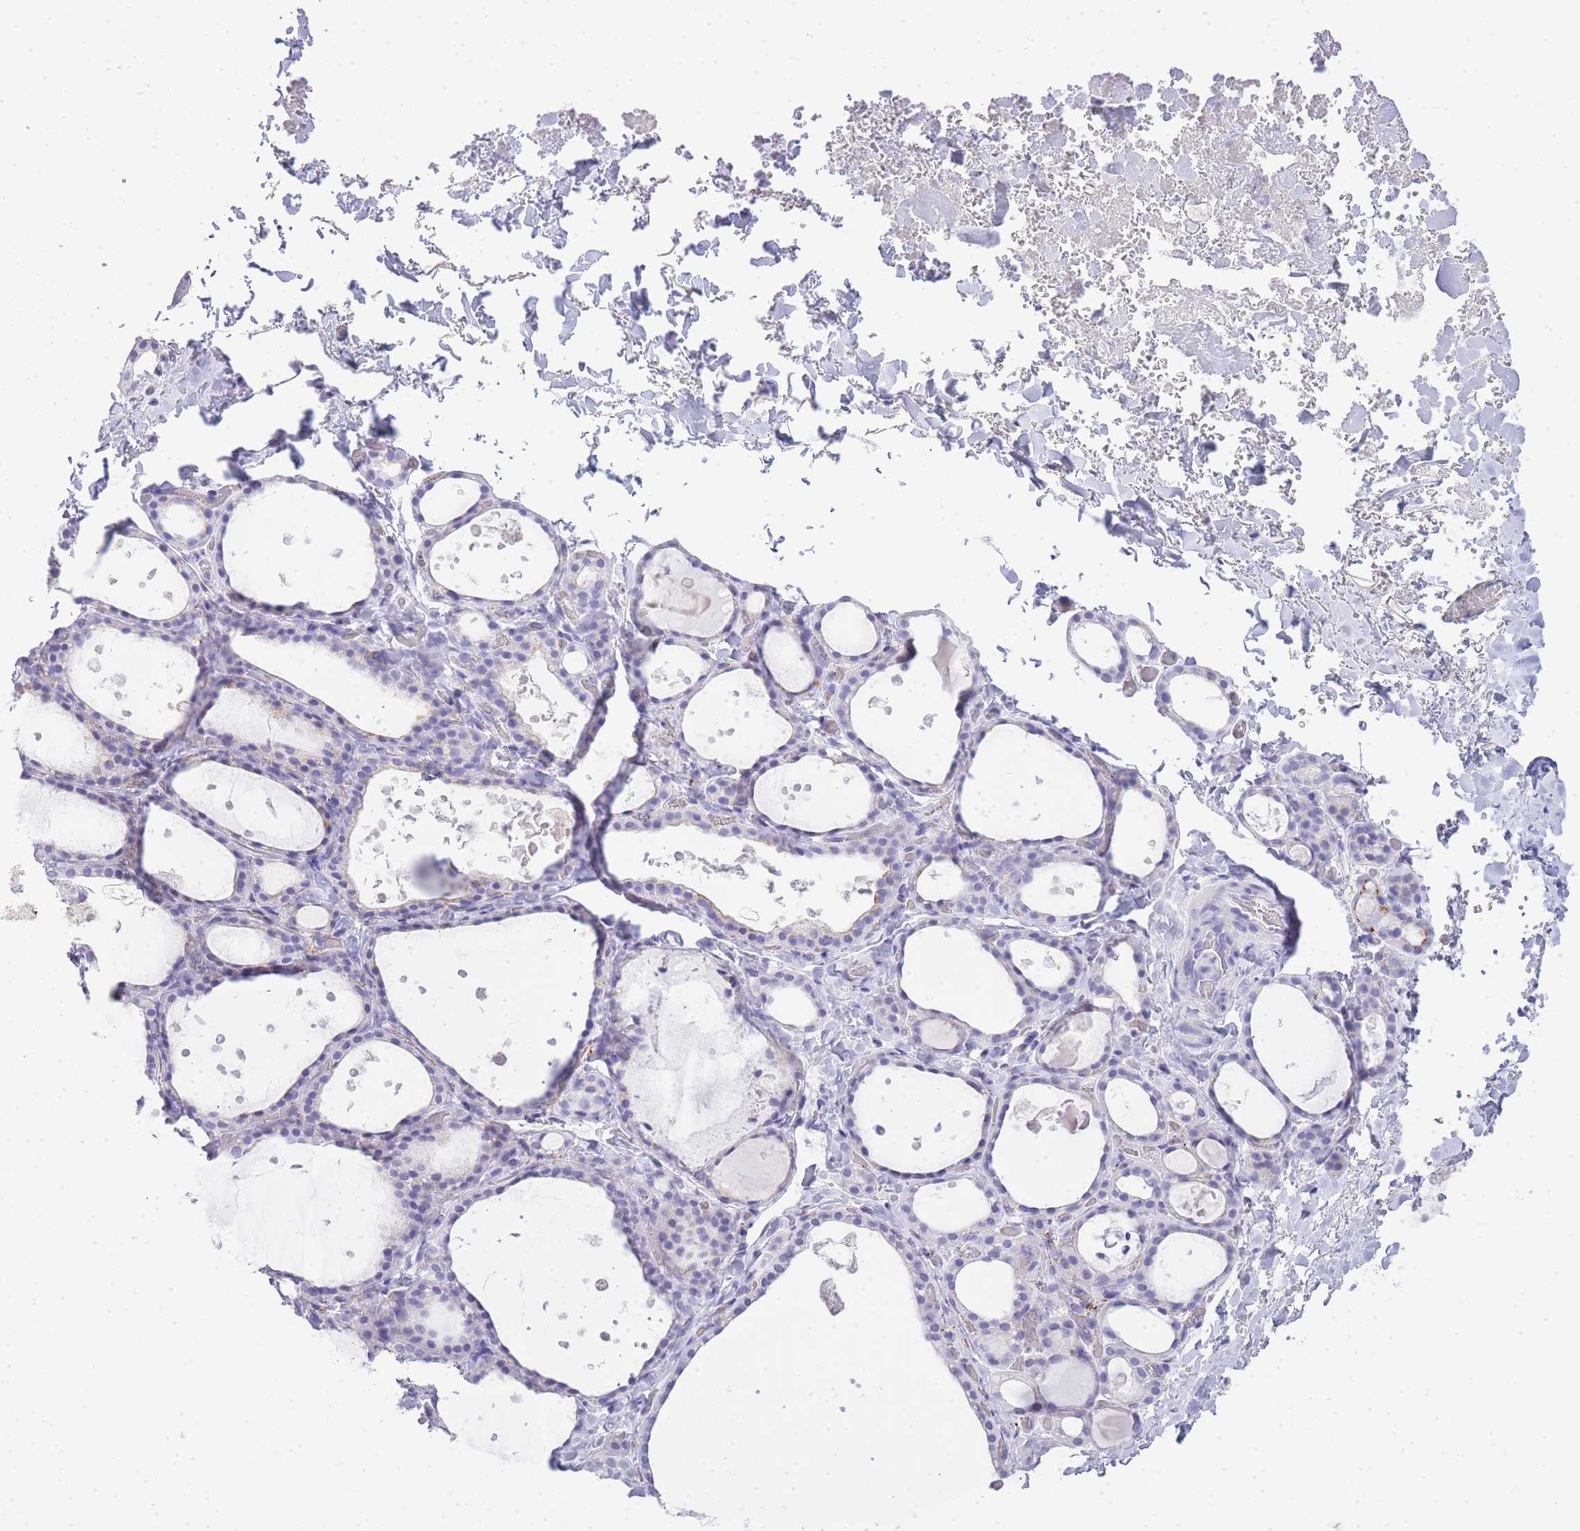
{"staining": {"intensity": "negative", "quantity": "none", "location": "none"}, "tissue": "thyroid gland", "cell_type": "Glandular cells", "image_type": "normal", "snomed": [{"axis": "morphology", "description": "Normal tissue, NOS"}, {"axis": "topography", "description": "Thyroid gland"}], "caption": "Immunohistochemistry (IHC) micrograph of benign thyroid gland: human thyroid gland stained with DAB reveals no significant protein staining in glandular cells. The staining is performed using DAB (3,3'-diaminobenzidine) brown chromogen with nuclei counter-stained in using hematoxylin.", "gene": "RHO", "patient": {"sex": "female", "age": 44}}